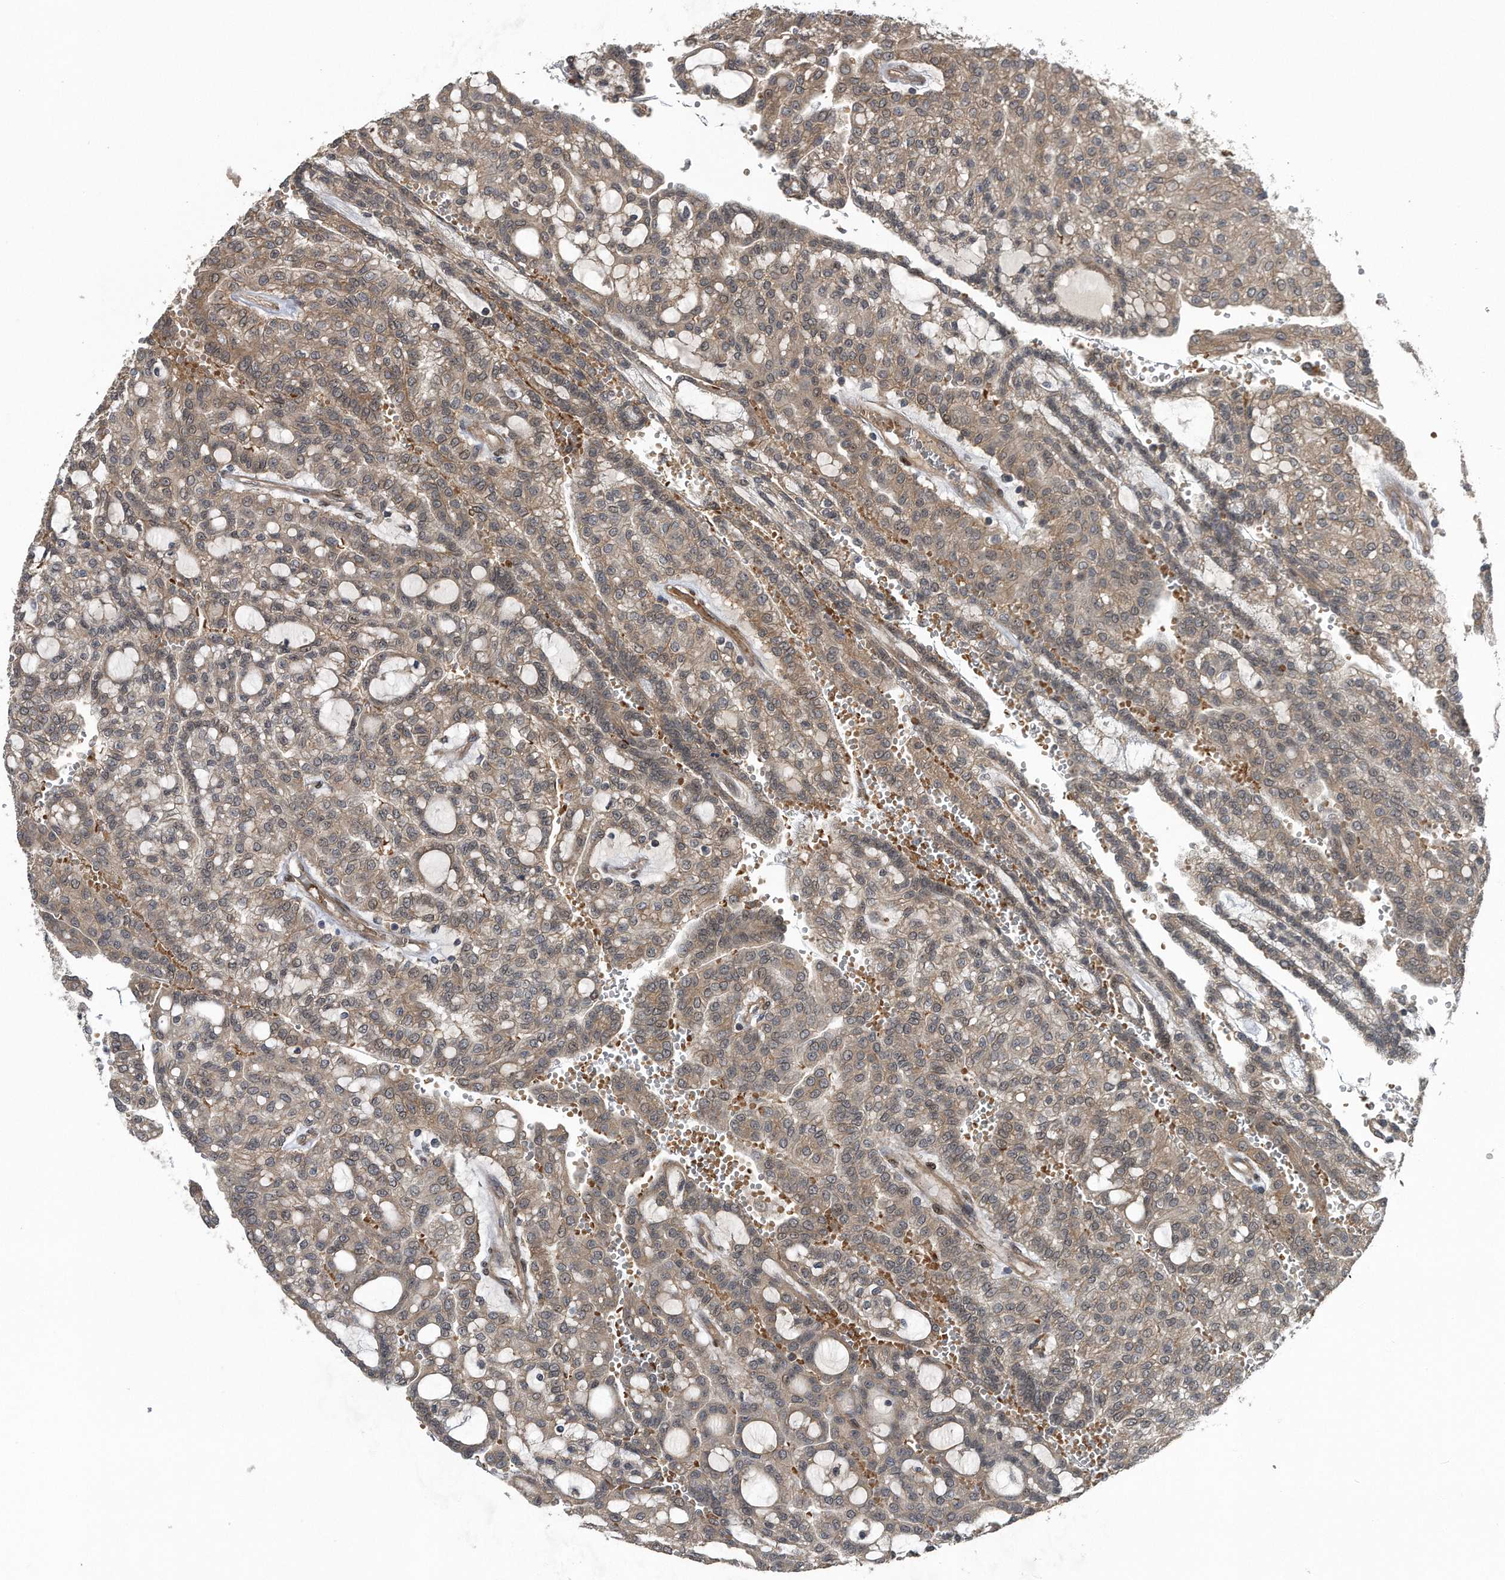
{"staining": {"intensity": "moderate", "quantity": ">75%", "location": "cytoplasmic/membranous,nuclear"}, "tissue": "renal cancer", "cell_type": "Tumor cells", "image_type": "cancer", "snomed": [{"axis": "morphology", "description": "Adenocarcinoma, NOS"}, {"axis": "topography", "description": "Kidney"}], "caption": "Immunohistochemical staining of renal cancer displays medium levels of moderate cytoplasmic/membranous and nuclear protein staining in about >75% of tumor cells.", "gene": "ZNF79", "patient": {"sex": "male", "age": 63}}